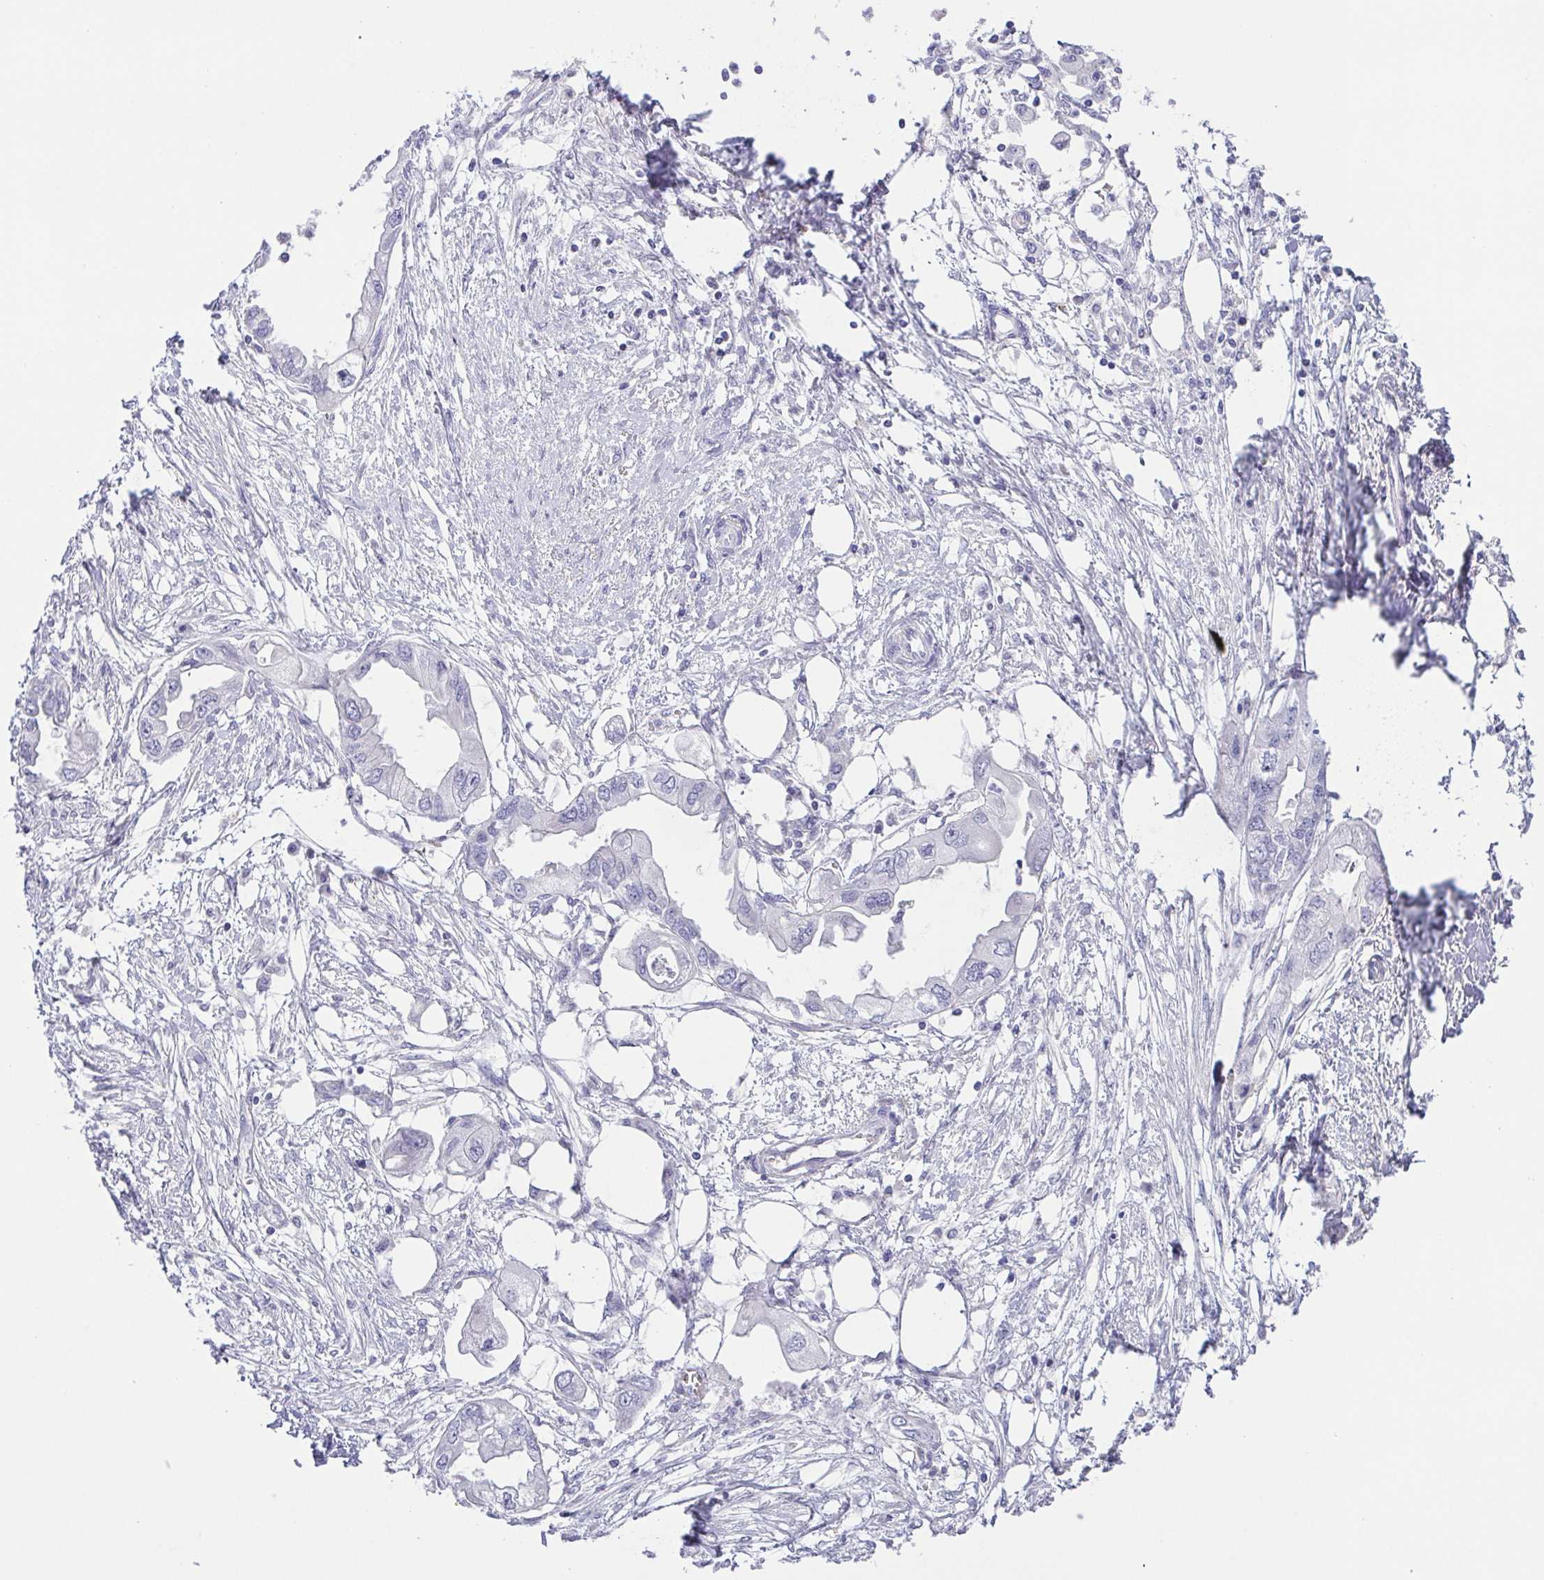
{"staining": {"intensity": "negative", "quantity": "none", "location": "none"}, "tissue": "endometrial cancer", "cell_type": "Tumor cells", "image_type": "cancer", "snomed": [{"axis": "morphology", "description": "Adenocarcinoma, NOS"}, {"axis": "morphology", "description": "Adenocarcinoma, metastatic, NOS"}, {"axis": "topography", "description": "Adipose tissue"}, {"axis": "topography", "description": "Endometrium"}], "caption": "An IHC micrograph of metastatic adenocarcinoma (endometrial) is shown. There is no staining in tumor cells of metastatic adenocarcinoma (endometrial). The staining is performed using DAB brown chromogen with nuclei counter-stained in using hematoxylin.", "gene": "PKDREJ", "patient": {"sex": "female", "age": 67}}